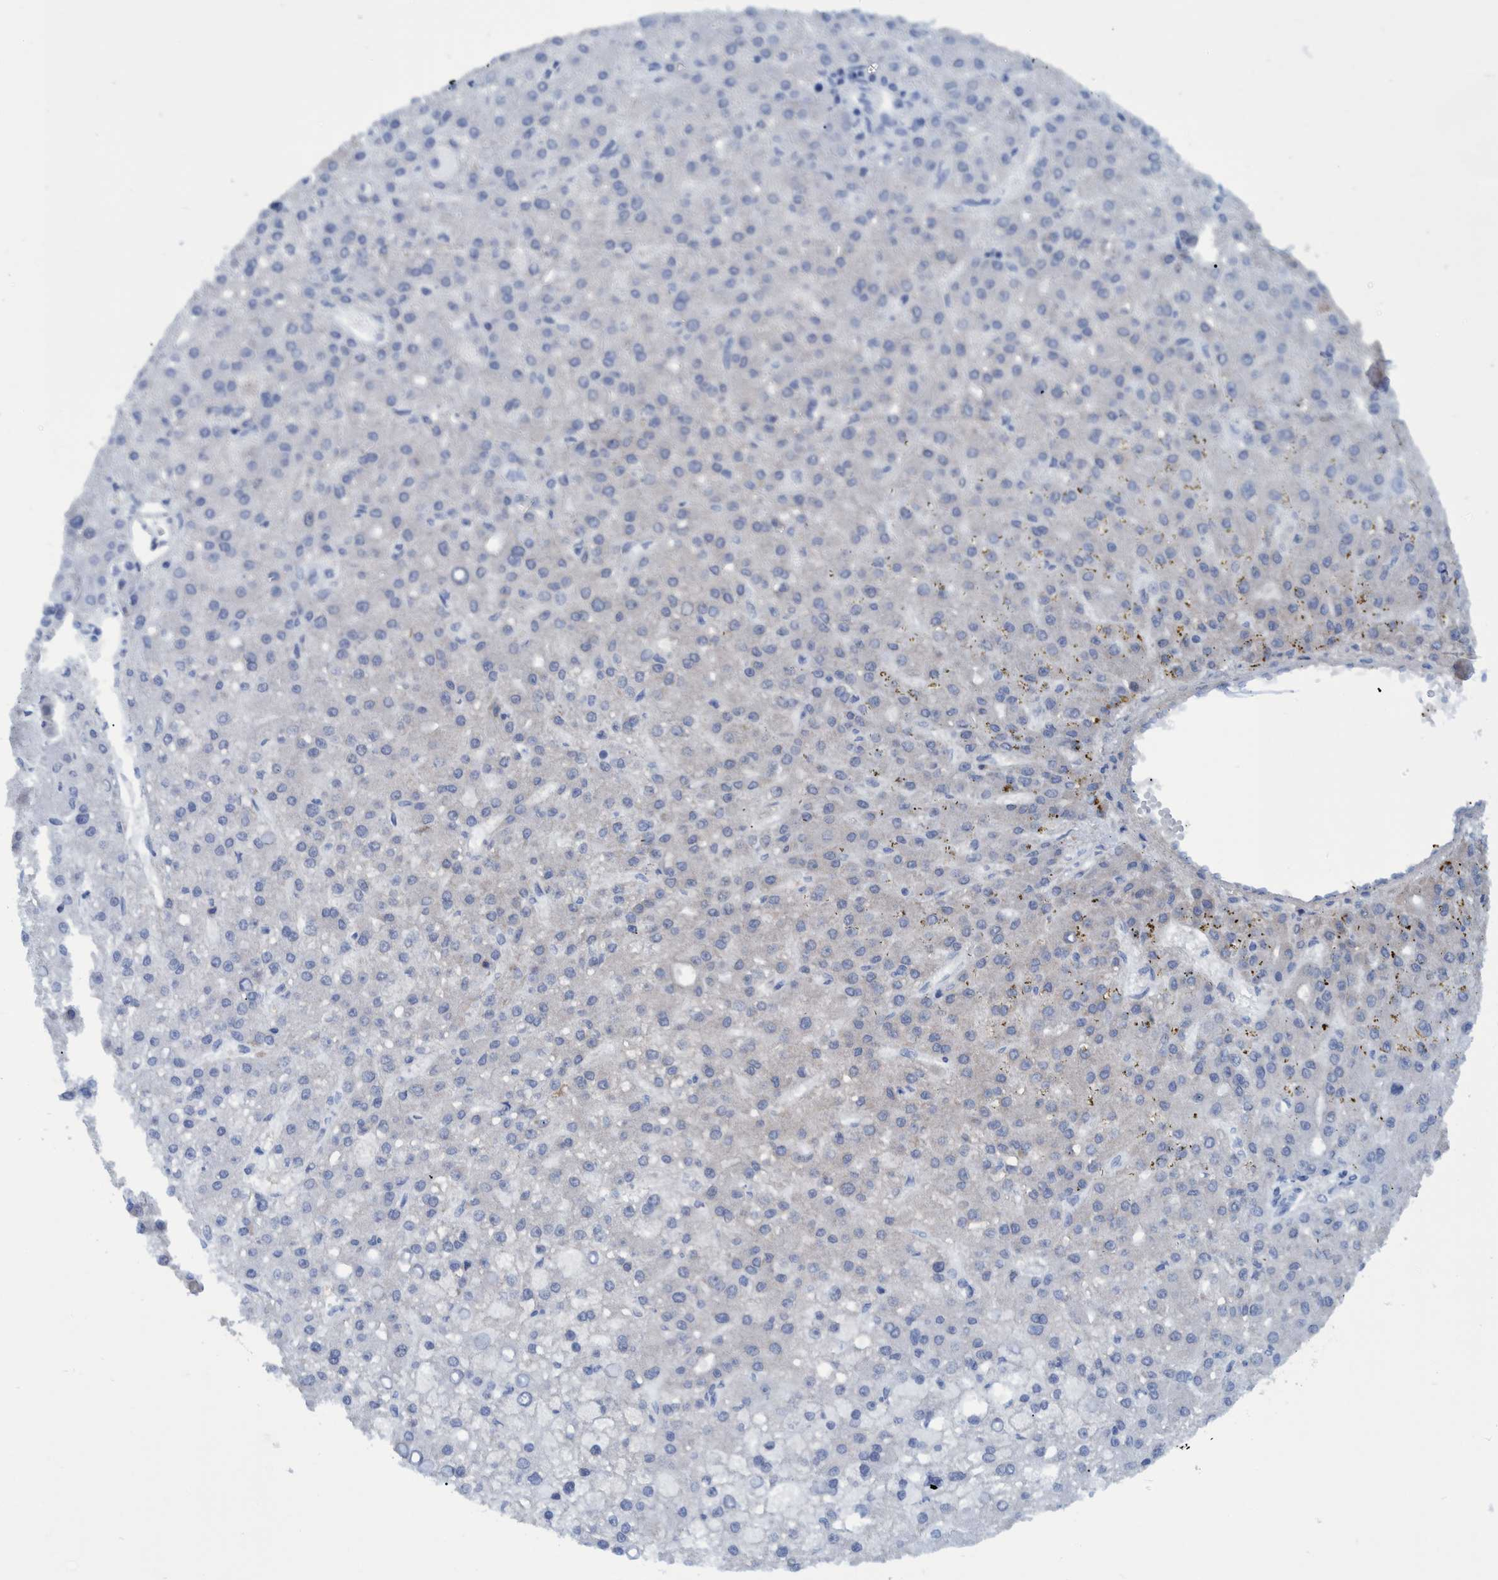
{"staining": {"intensity": "negative", "quantity": "none", "location": "none"}, "tissue": "liver cancer", "cell_type": "Tumor cells", "image_type": "cancer", "snomed": [{"axis": "morphology", "description": "Carcinoma, Hepatocellular, NOS"}, {"axis": "topography", "description": "Liver"}], "caption": "A micrograph of liver hepatocellular carcinoma stained for a protein reveals no brown staining in tumor cells.", "gene": "BZW2", "patient": {"sex": "male", "age": 67}}